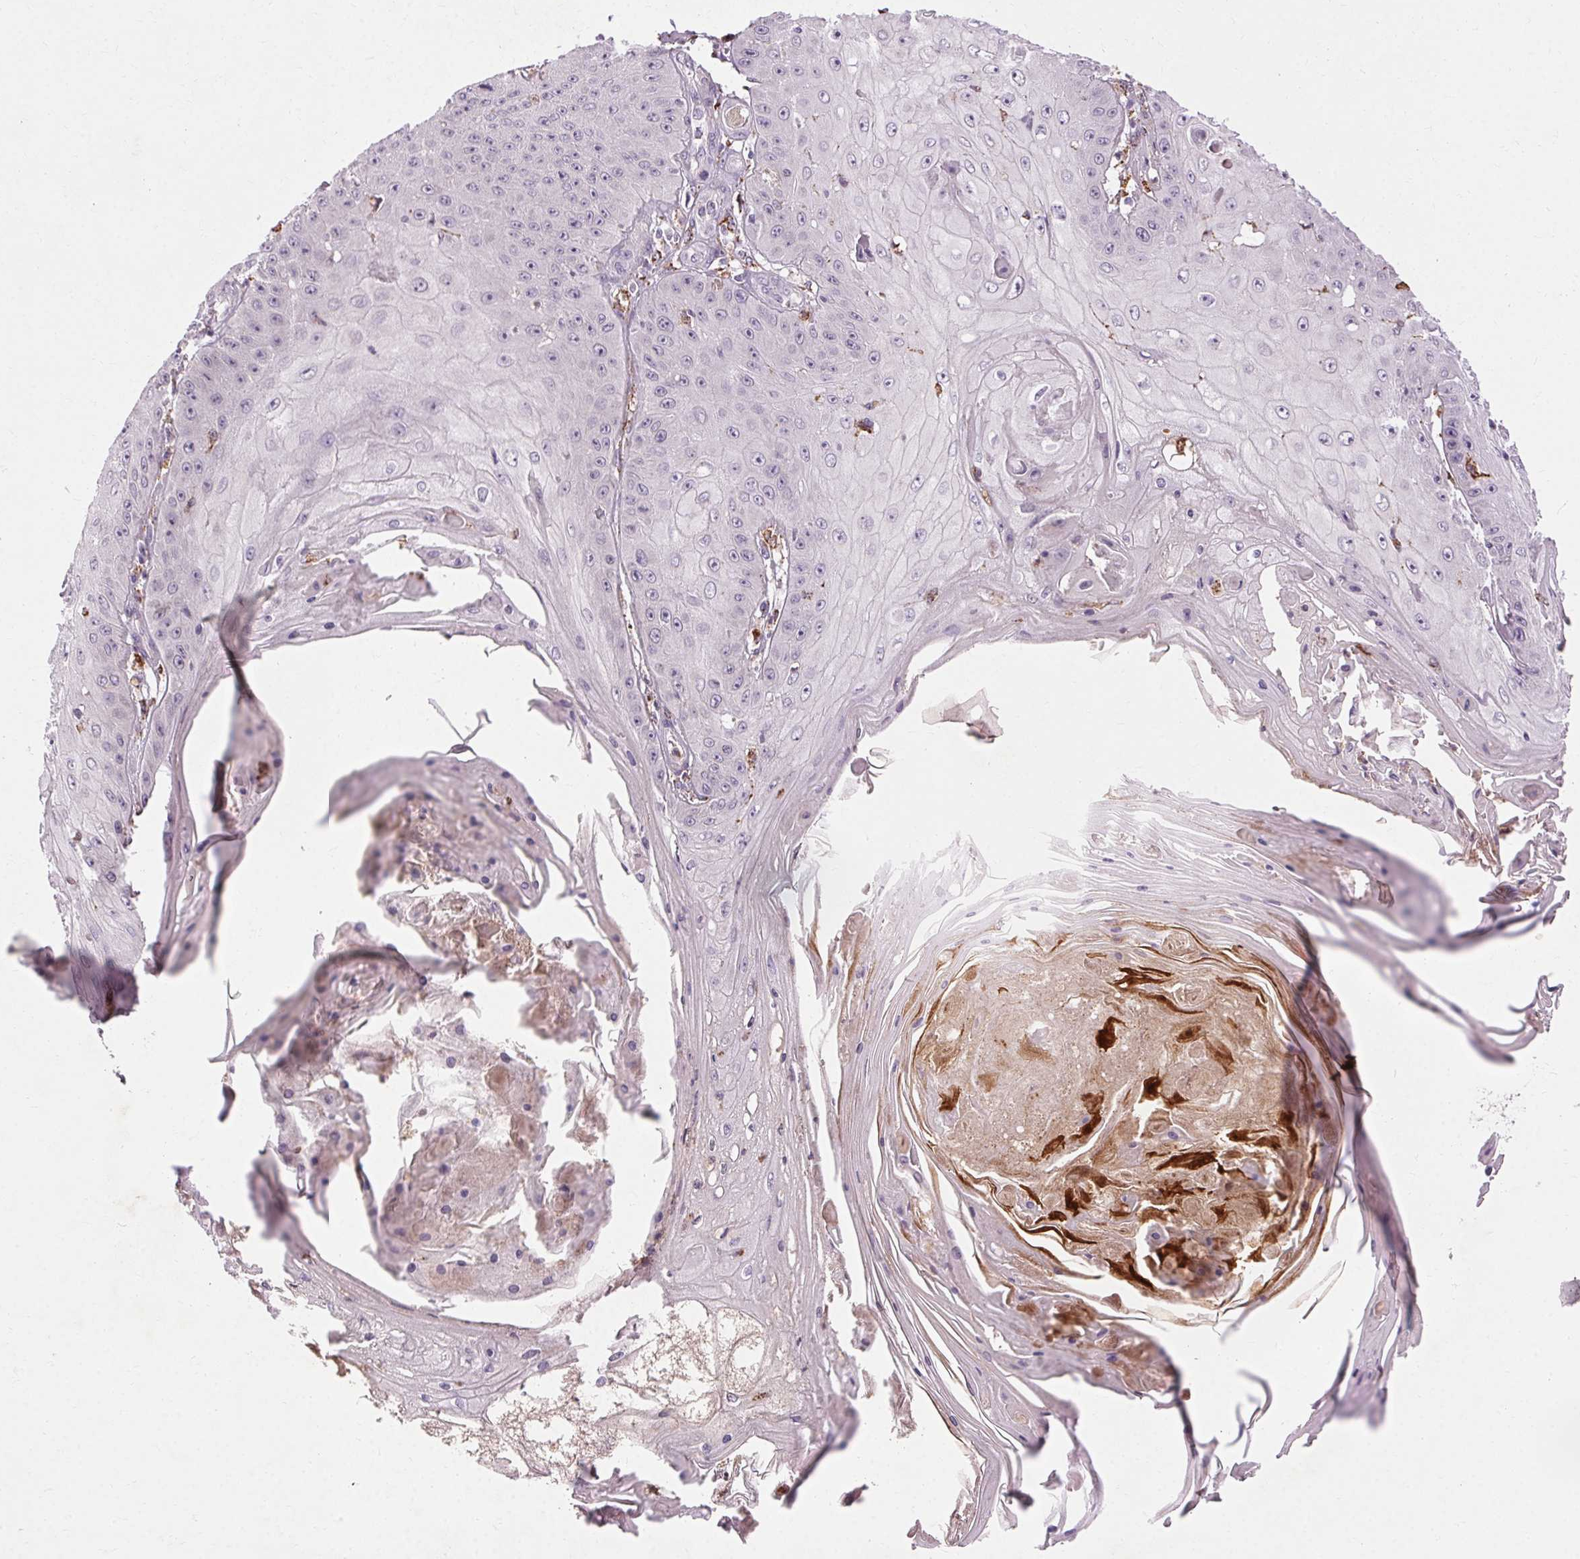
{"staining": {"intensity": "negative", "quantity": "none", "location": "none"}, "tissue": "skin cancer", "cell_type": "Tumor cells", "image_type": "cancer", "snomed": [{"axis": "morphology", "description": "Squamous cell carcinoma, NOS"}, {"axis": "topography", "description": "Skin"}], "caption": "IHC photomicrograph of human skin cancer (squamous cell carcinoma) stained for a protein (brown), which displays no expression in tumor cells.", "gene": "REP15", "patient": {"sex": "male", "age": 70}}